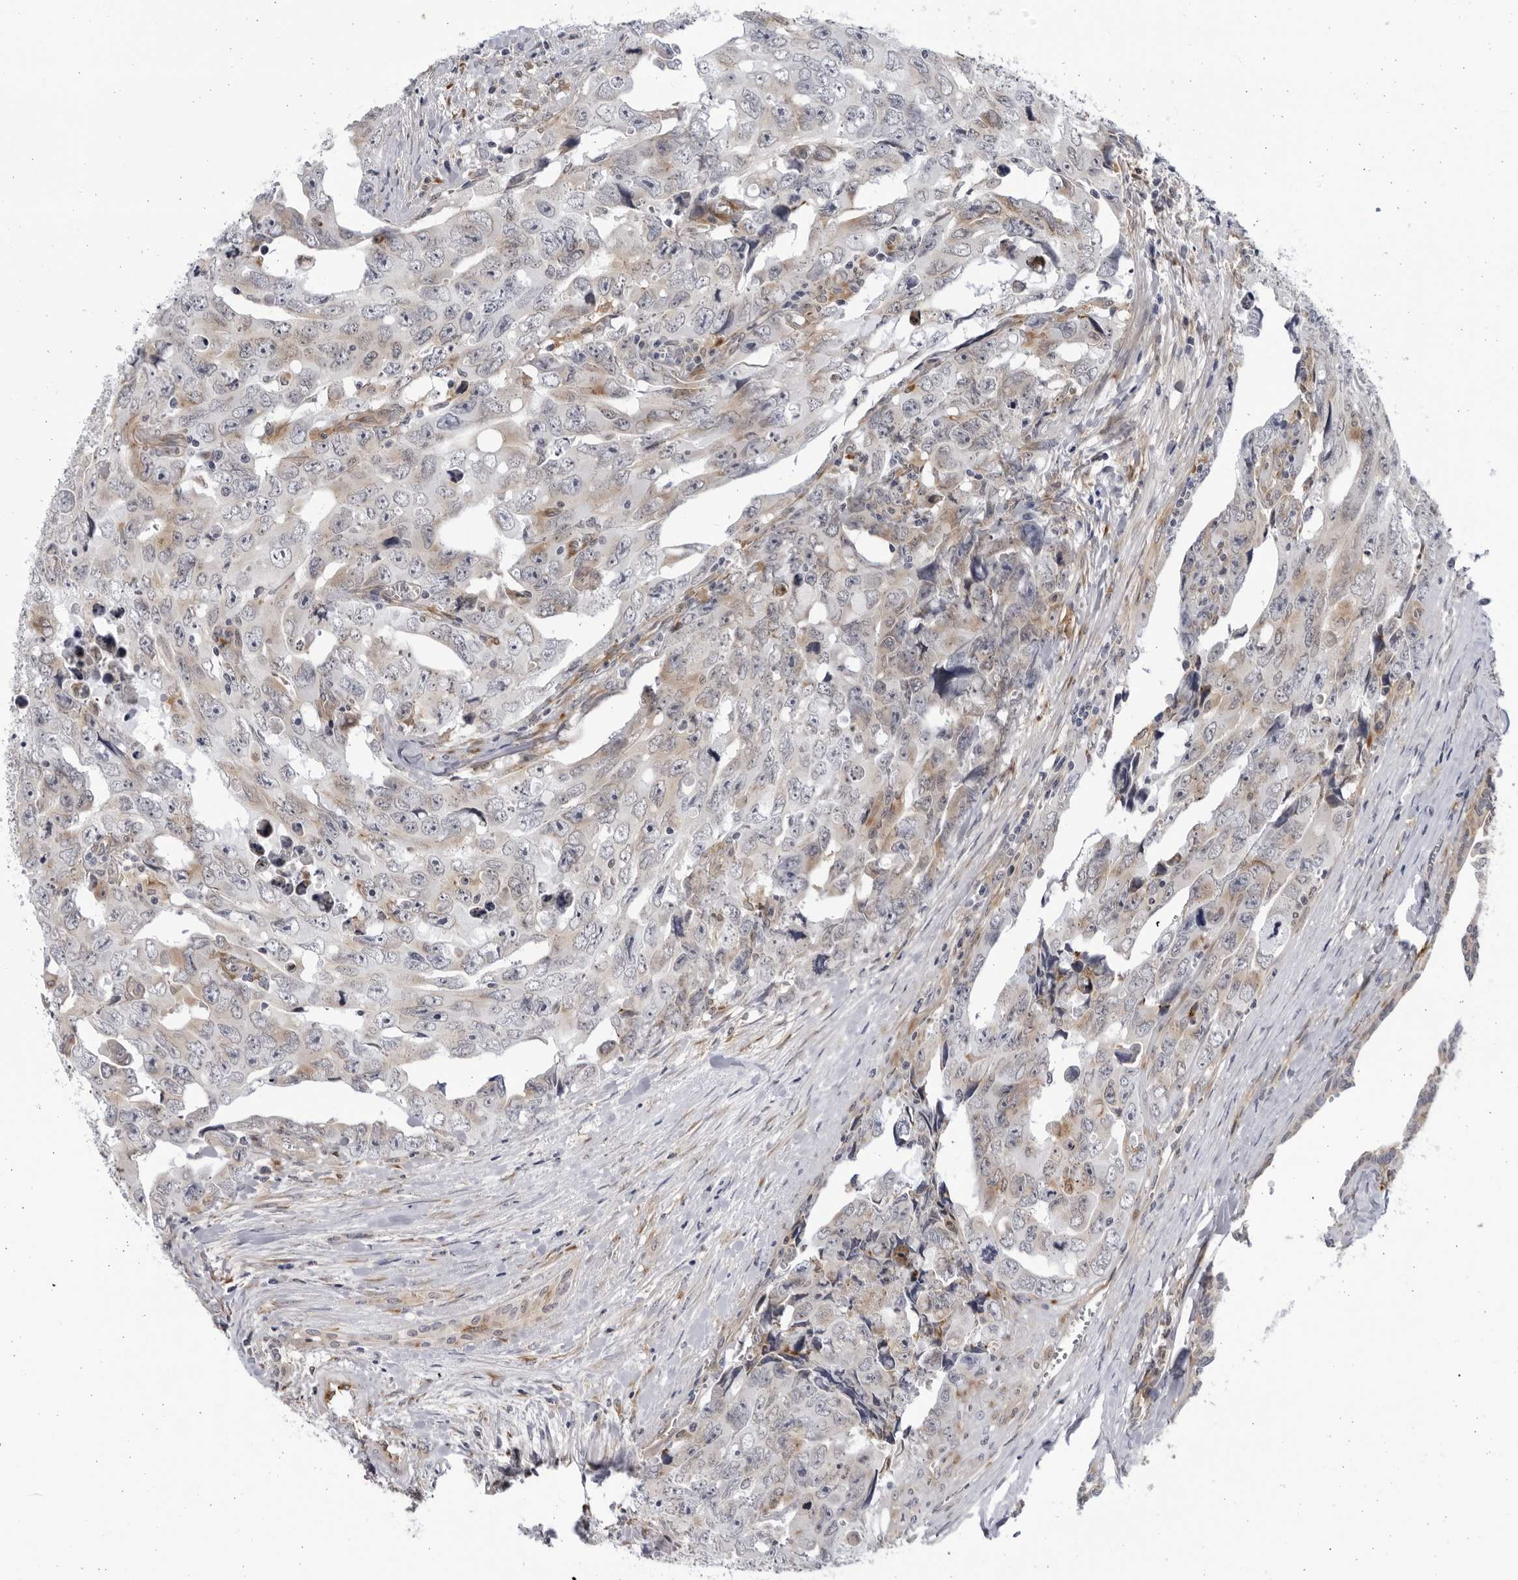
{"staining": {"intensity": "negative", "quantity": "none", "location": "none"}, "tissue": "testis cancer", "cell_type": "Tumor cells", "image_type": "cancer", "snomed": [{"axis": "morphology", "description": "Carcinoma, Embryonal, NOS"}, {"axis": "topography", "description": "Testis"}], "caption": "Immunohistochemistry (IHC) micrograph of testis embryonal carcinoma stained for a protein (brown), which exhibits no expression in tumor cells. (DAB IHC with hematoxylin counter stain).", "gene": "BMP2K", "patient": {"sex": "male", "age": 28}}